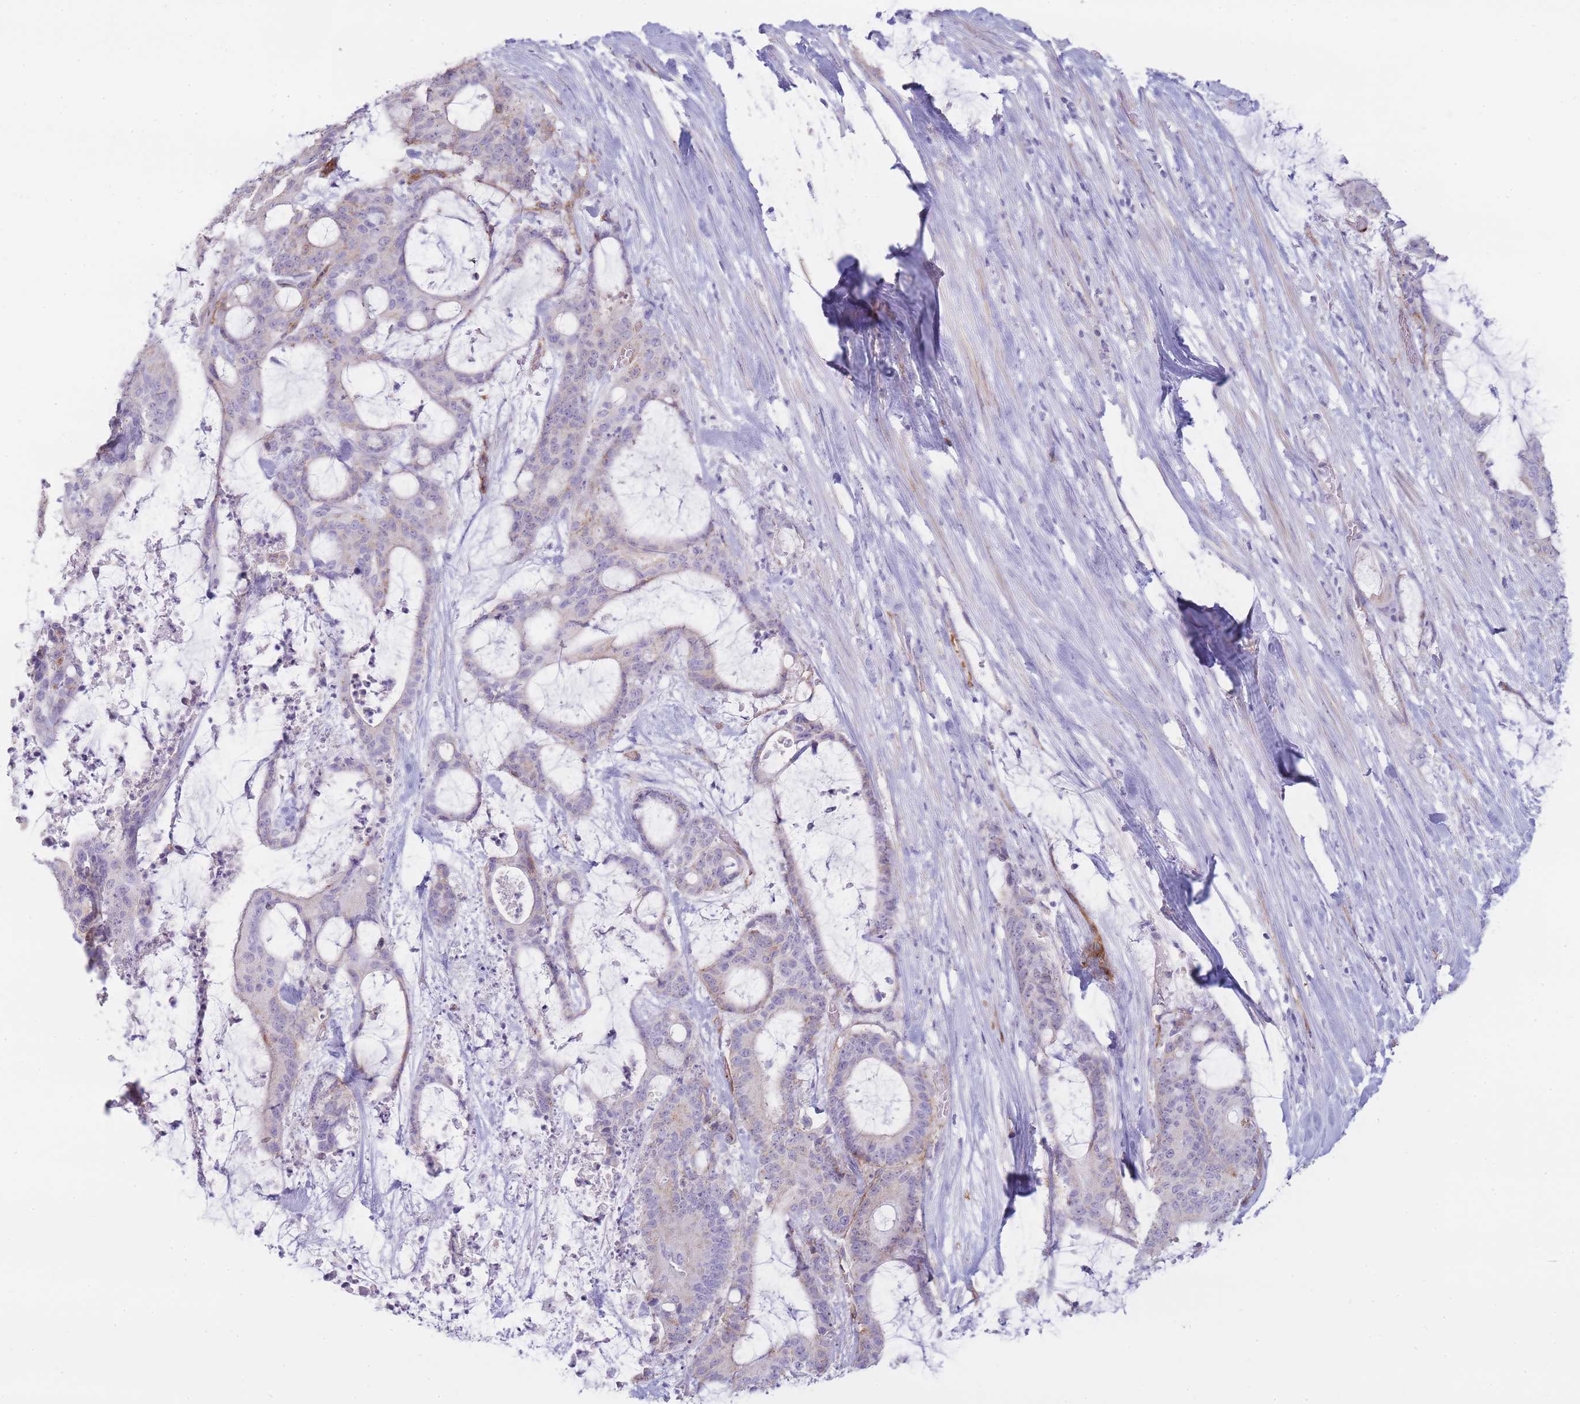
{"staining": {"intensity": "negative", "quantity": "none", "location": "none"}, "tissue": "liver cancer", "cell_type": "Tumor cells", "image_type": "cancer", "snomed": [{"axis": "morphology", "description": "Normal tissue, NOS"}, {"axis": "morphology", "description": "Cholangiocarcinoma"}, {"axis": "topography", "description": "Liver"}, {"axis": "topography", "description": "Peripheral nerve tissue"}], "caption": "Immunohistochemistry (IHC) micrograph of neoplastic tissue: liver cholangiocarcinoma stained with DAB shows no significant protein staining in tumor cells.", "gene": "UTP14A", "patient": {"sex": "female", "age": 73}}